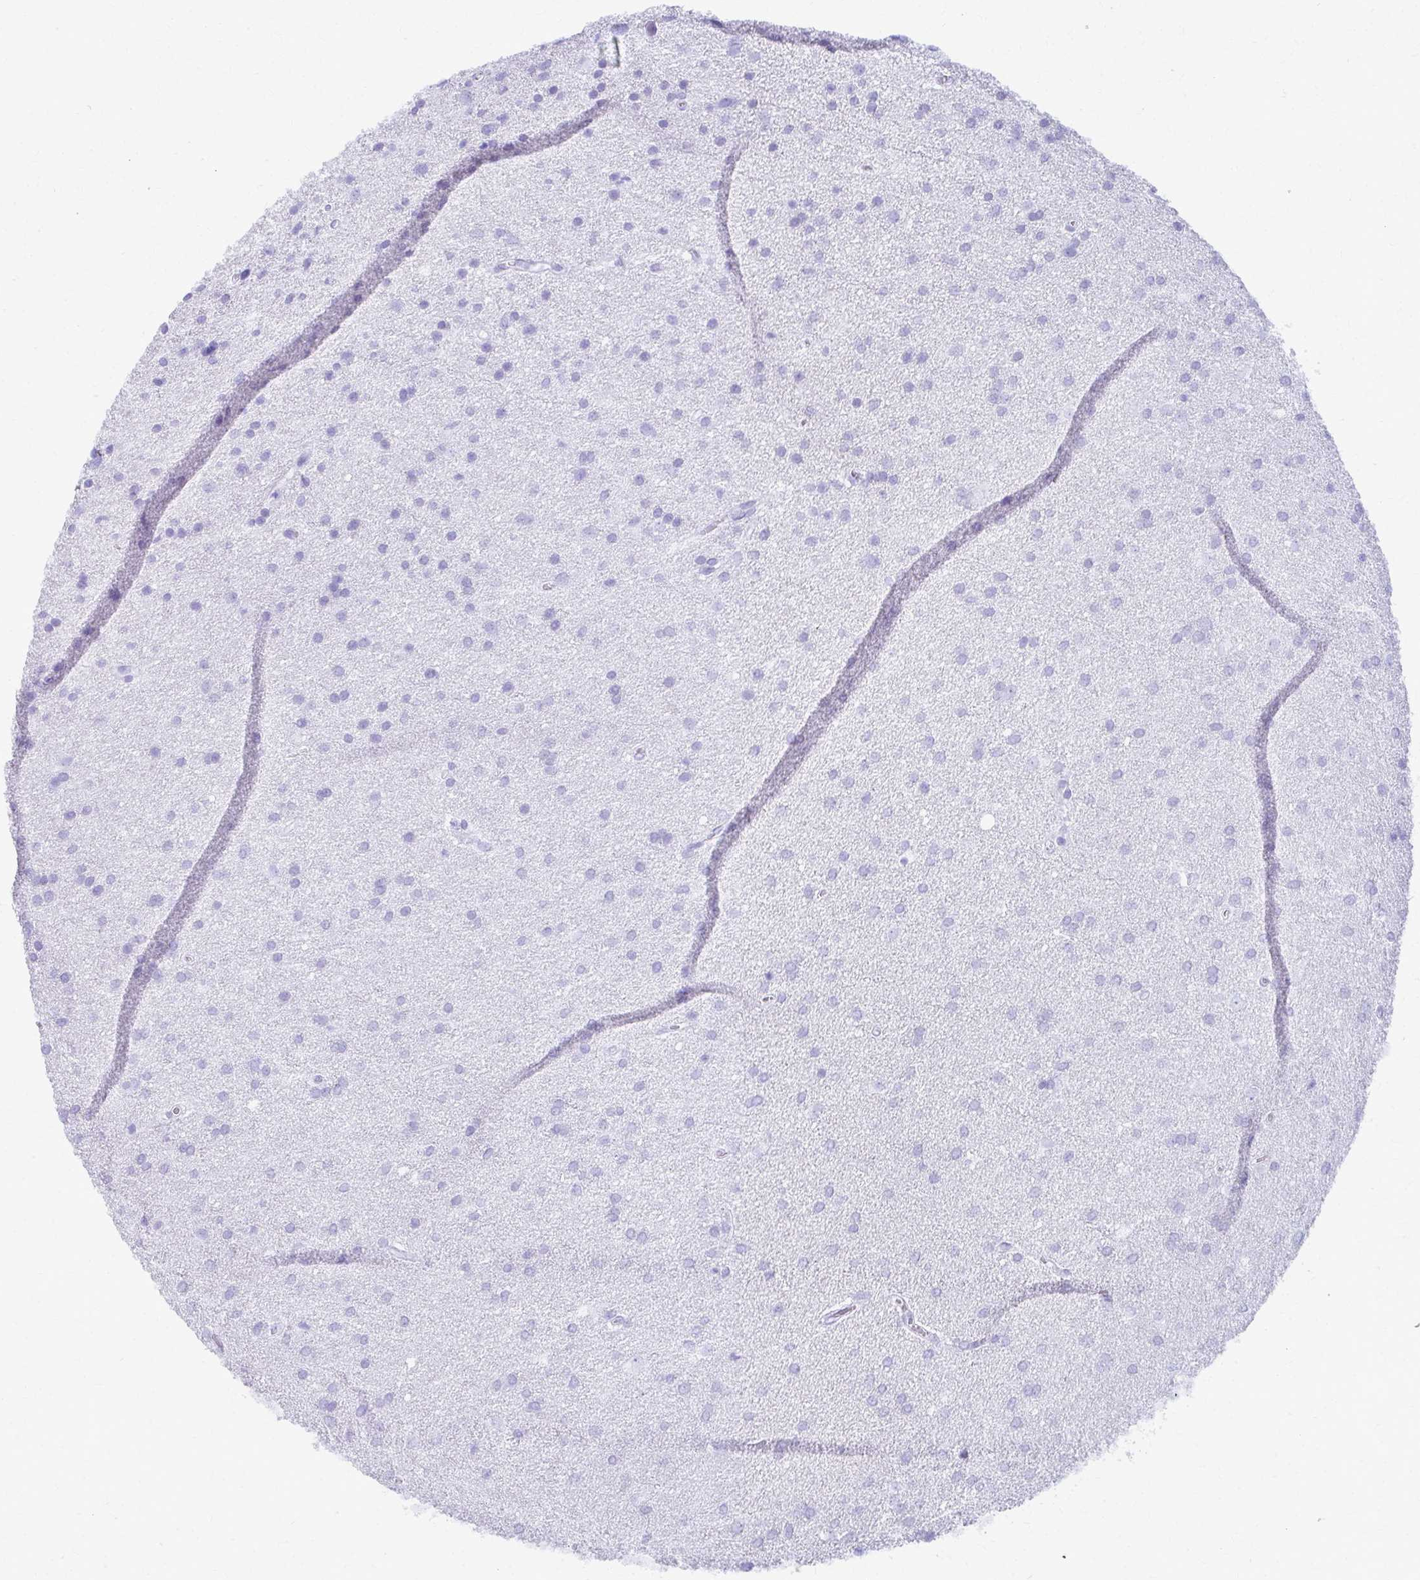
{"staining": {"intensity": "negative", "quantity": "none", "location": "none"}, "tissue": "glioma", "cell_type": "Tumor cells", "image_type": "cancer", "snomed": [{"axis": "morphology", "description": "Glioma, malignant, Low grade"}, {"axis": "topography", "description": "Brain"}], "caption": "Immunohistochemistry (IHC) micrograph of neoplastic tissue: low-grade glioma (malignant) stained with DAB (3,3'-diaminobenzidine) exhibits no significant protein positivity in tumor cells.", "gene": "MAF1", "patient": {"sex": "female", "age": 54}}